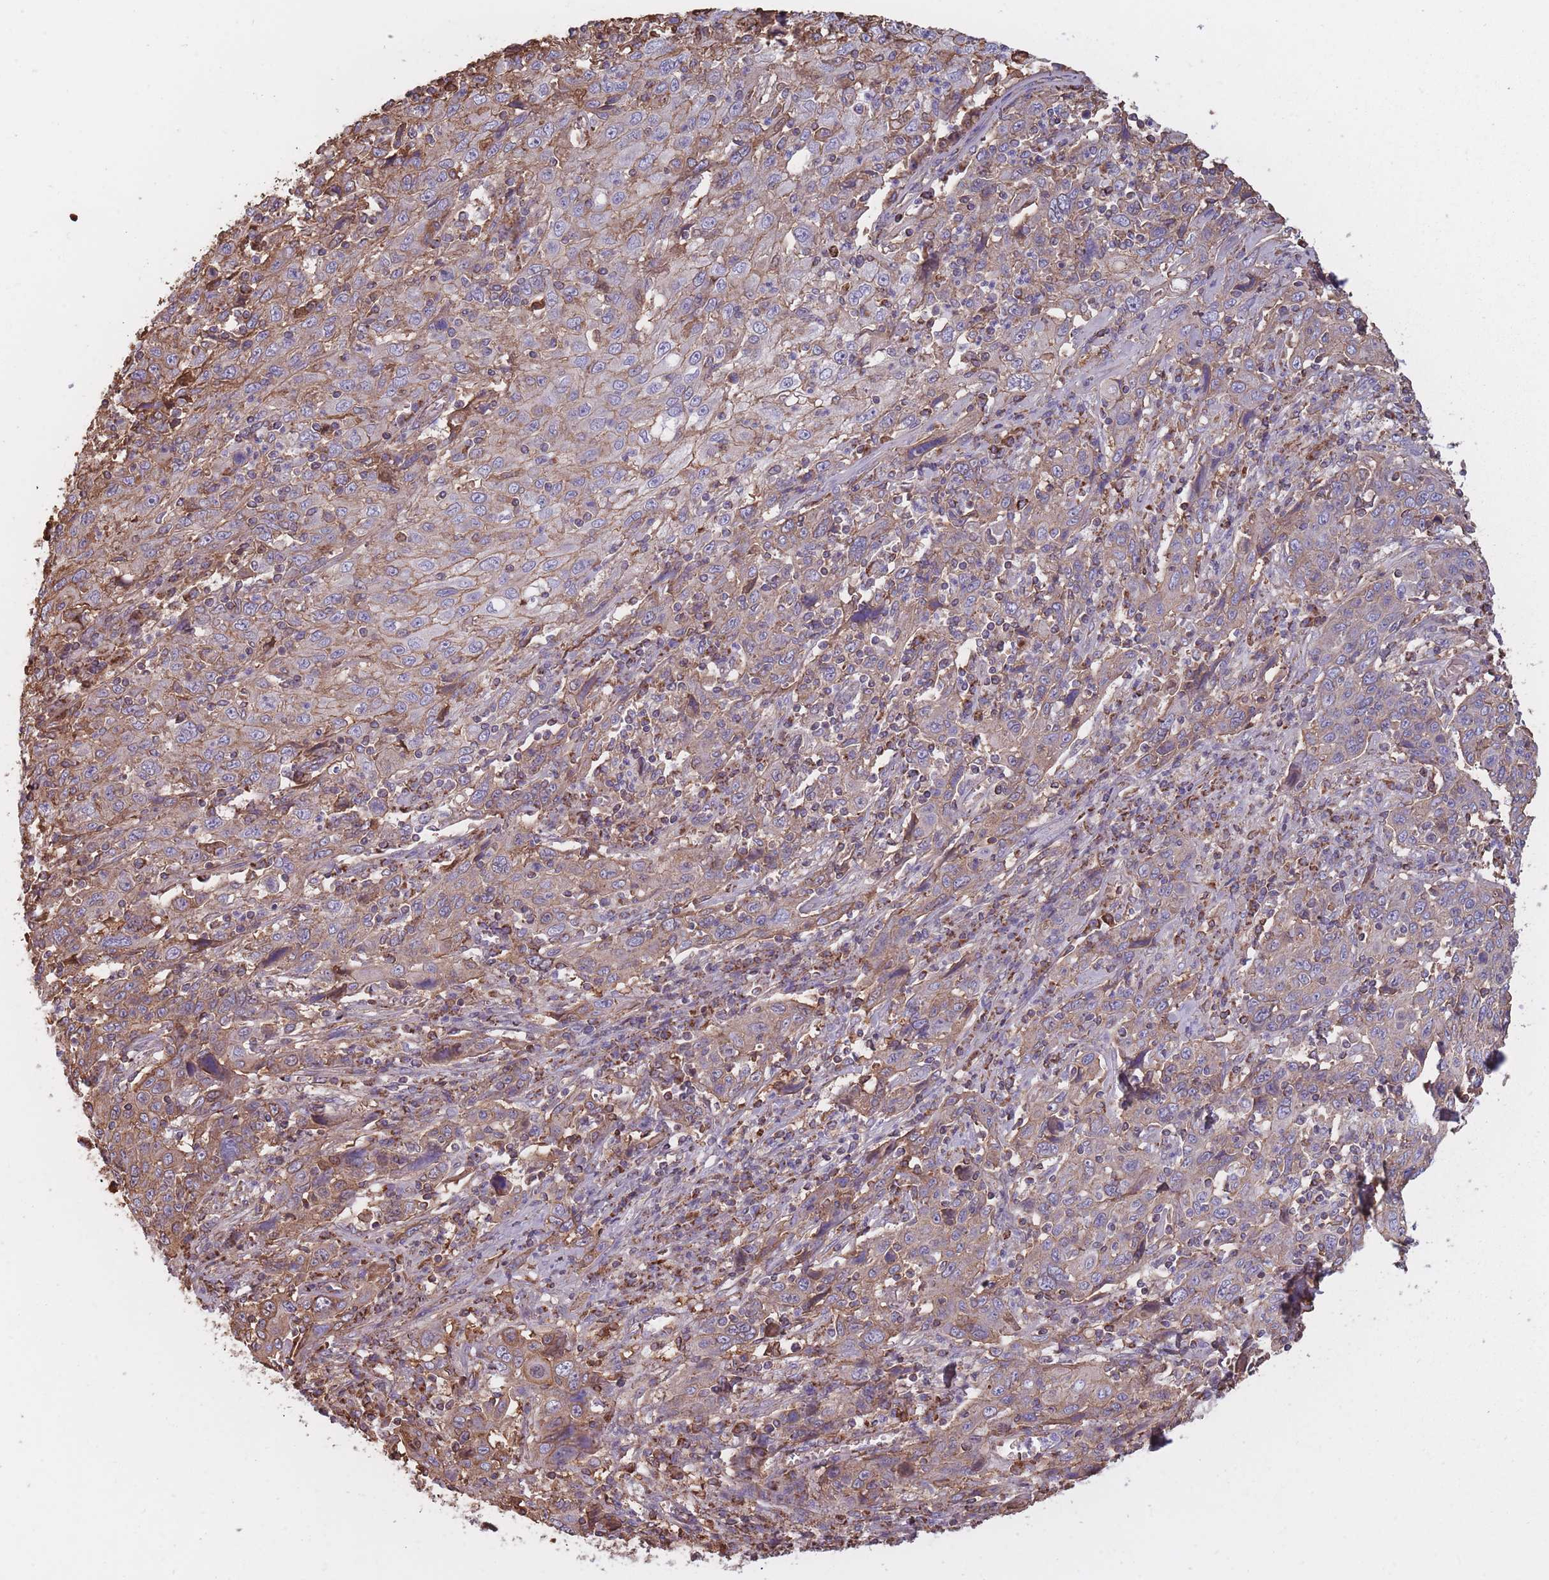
{"staining": {"intensity": "weak", "quantity": "25%-75%", "location": "cytoplasmic/membranous"}, "tissue": "cervical cancer", "cell_type": "Tumor cells", "image_type": "cancer", "snomed": [{"axis": "morphology", "description": "Squamous cell carcinoma, NOS"}, {"axis": "topography", "description": "Cervix"}], "caption": "Human squamous cell carcinoma (cervical) stained with a brown dye exhibits weak cytoplasmic/membranous positive expression in about 25%-75% of tumor cells.", "gene": "KAT2A", "patient": {"sex": "female", "age": 46}}